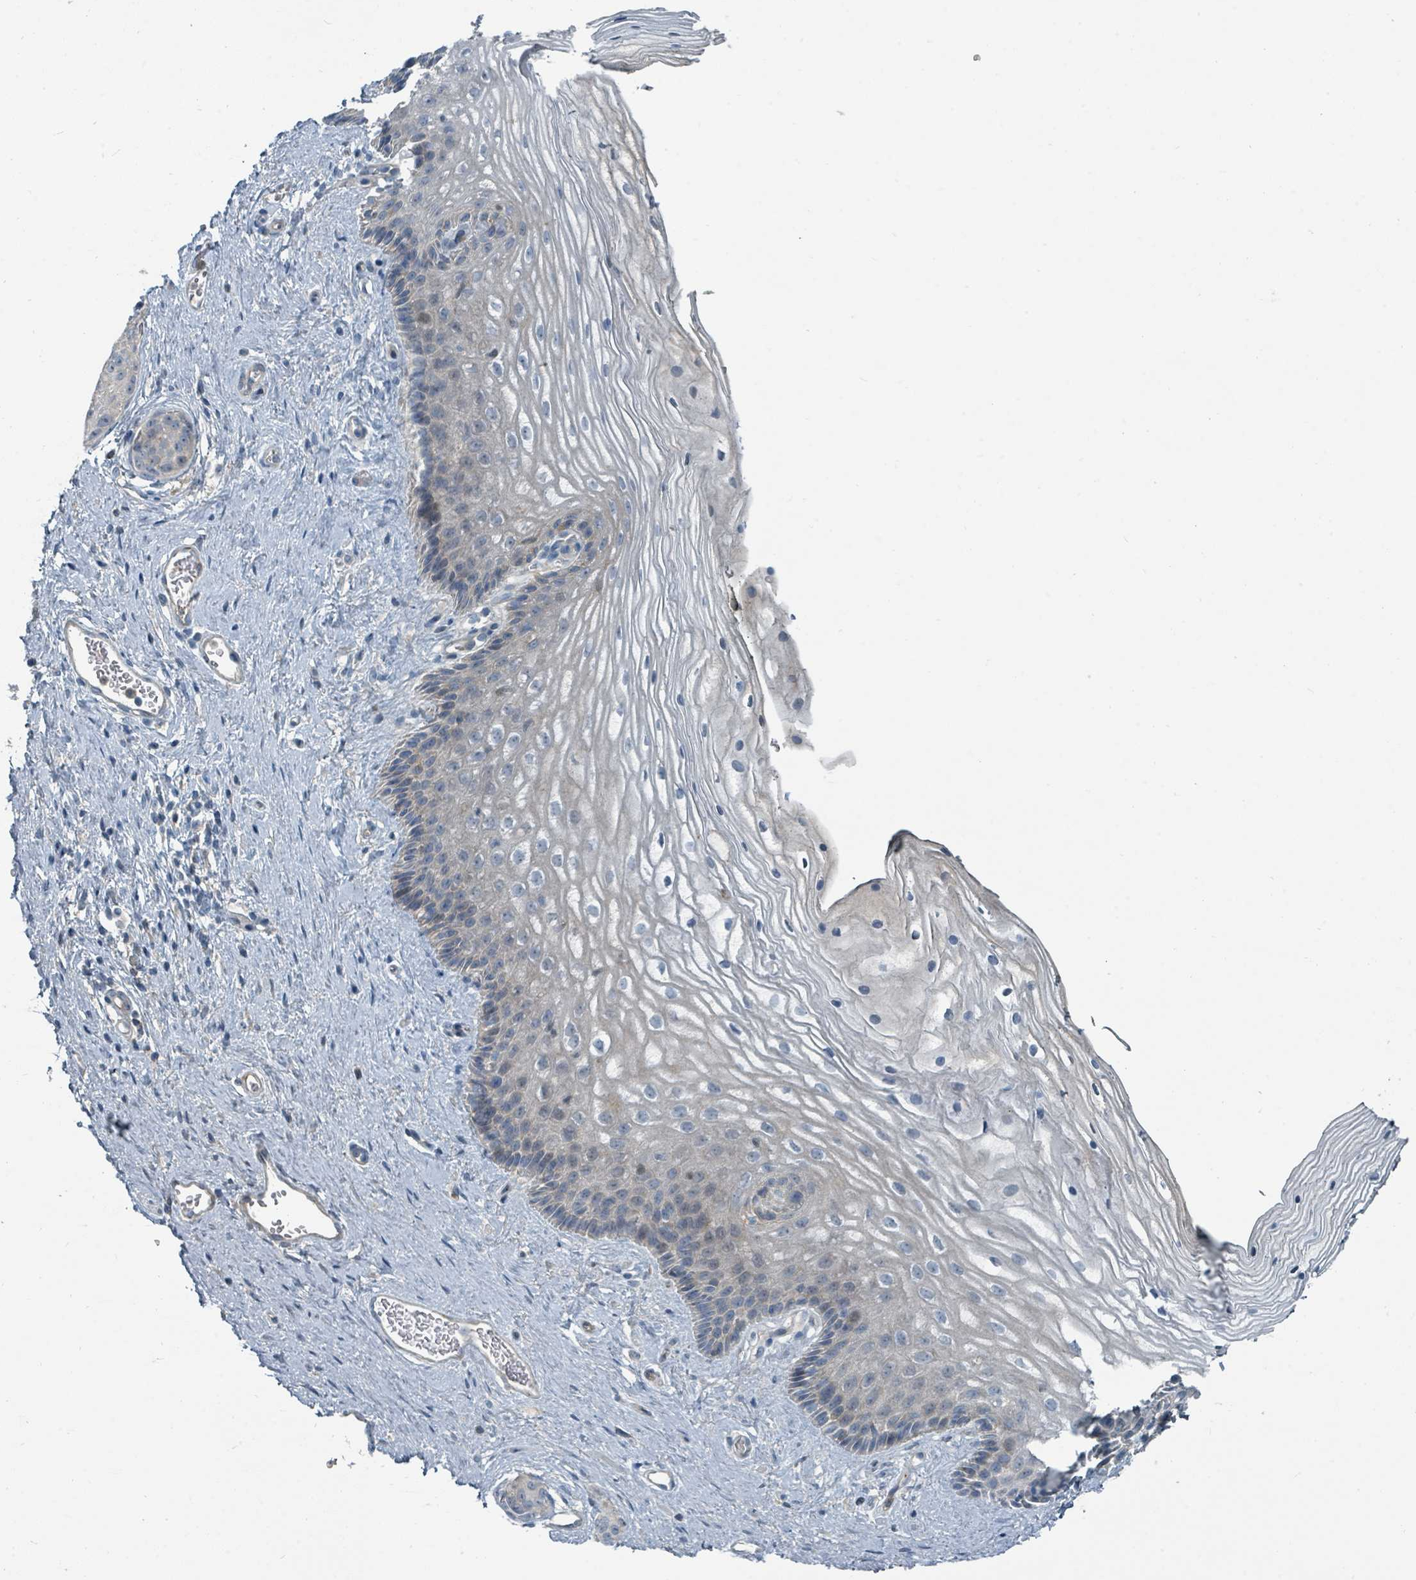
{"staining": {"intensity": "negative", "quantity": "none", "location": "none"}, "tissue": "vagina", "cell_type": "Squamous epithelial cells", "image_type": "normal", "snomed": [{"axis": "morphology", "description": "Normal tissue, NOS"}, {"axis": "topography", "description": "Vagina"}], "caption": "Immunohistochemistry of unremarkable human vagina exhibits no expression in squamous epithelial cells.", "gene": "SLC44A5", "patient": {"sex": "female", "age": 47}}